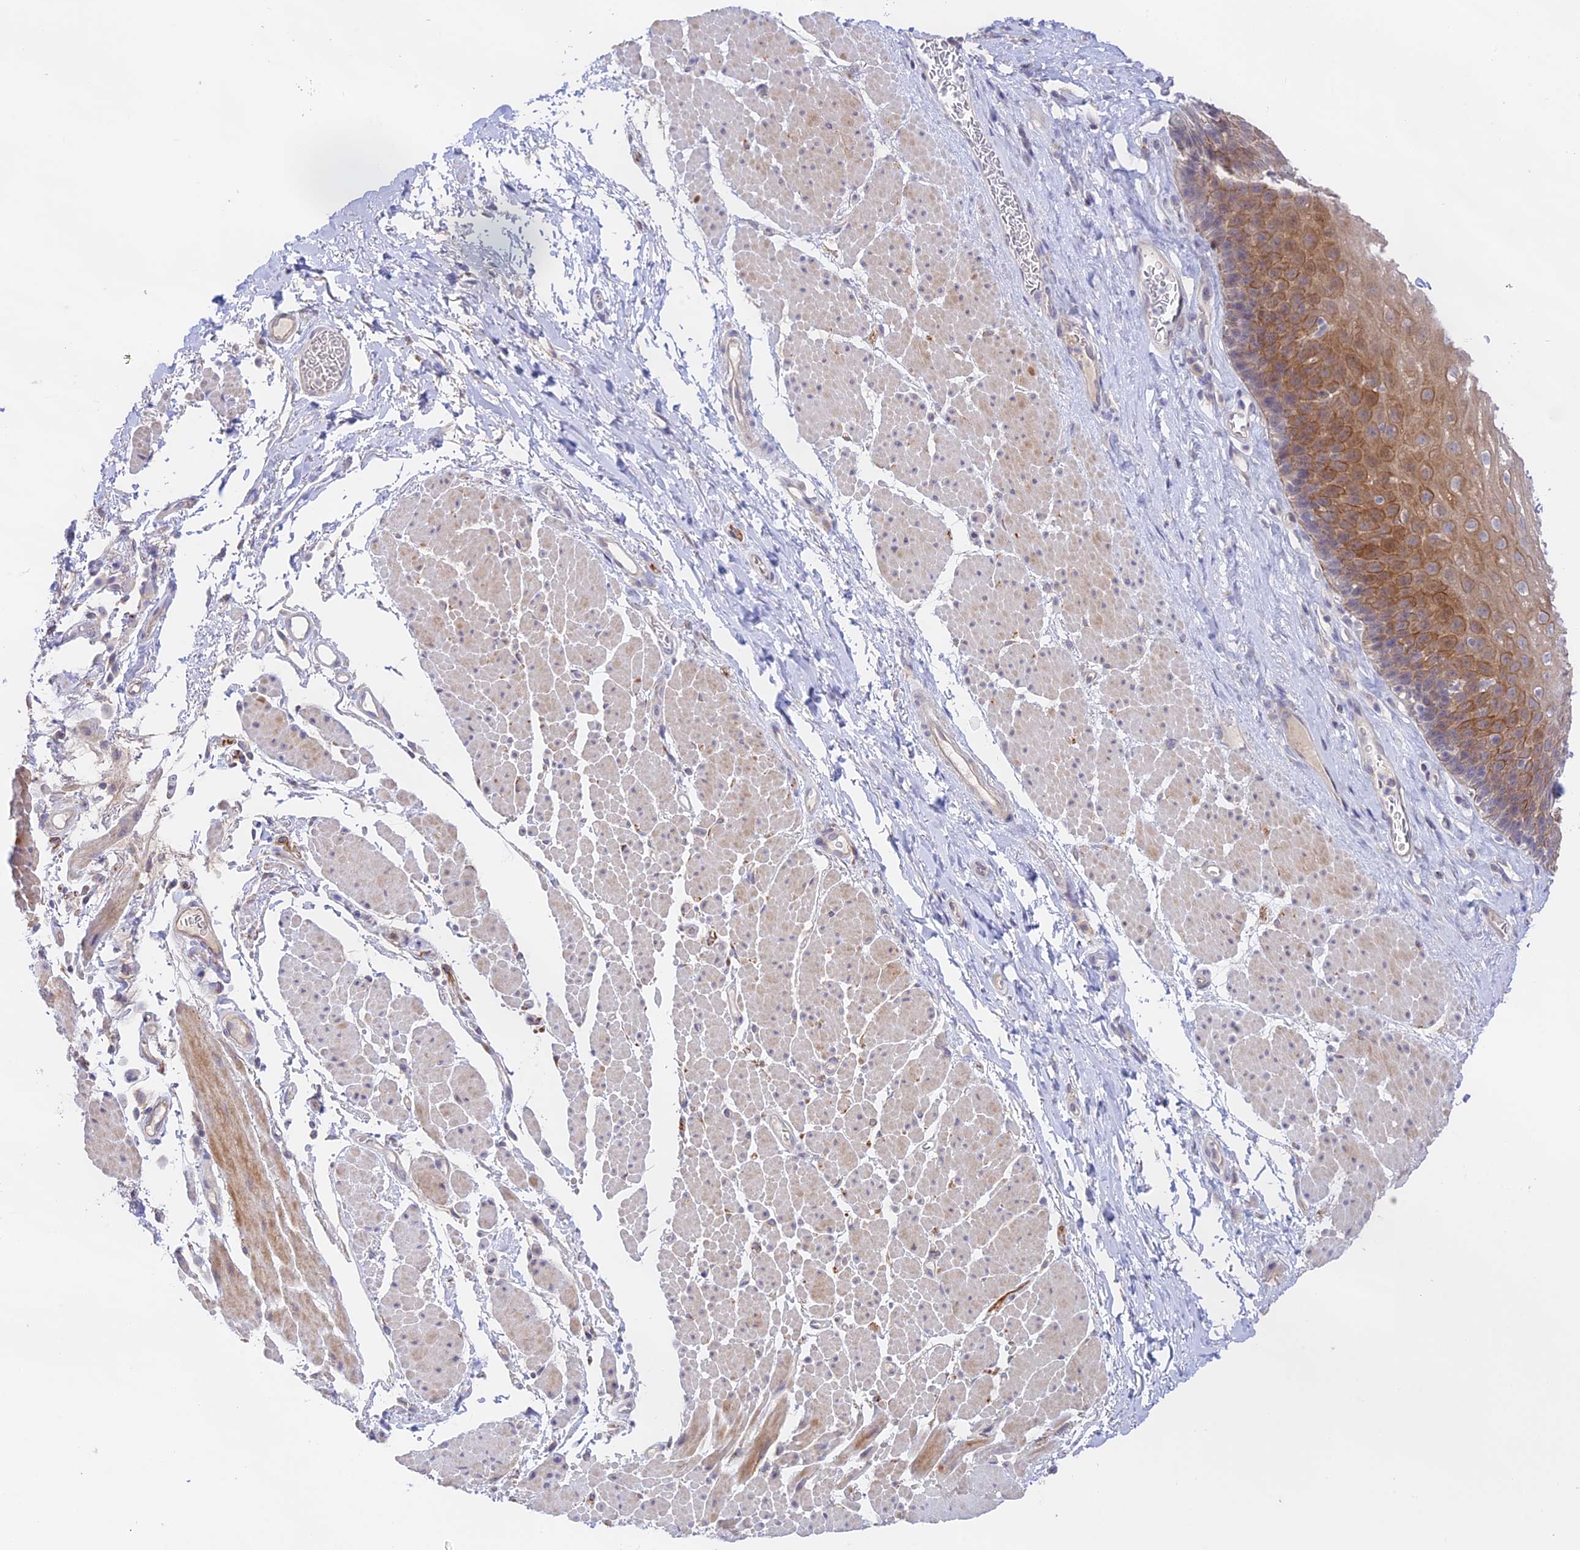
{"staining": {"intensity": "moderate", "quantity": ">75%", "location": "cytoplasmic/membranous"}, "tissue": "esophagus", "cell_type": "Squamous epithelial cells", "image_type": "normal", "snomed": [{"axis": "morphology", "description": "Normal tissue, NOS"}, {"axis": "topography", "description": "Esophagus"}], "caption": "High-magnification brightfield microscopy of normal esophagus stained with DAB (3,3'-diaminobenzidine) (brown) and counterstained with hematoxylin (blue). squamous epithelial cells exhibit moderate cytoplasmic/membranous positivity is appreciated in approximately>75% of cells. (brown staining indicates protein expression, while blue staining denotes nuclei).", "gene": "CAMSAP3", "patient": {"sex": "female", "age": 66}}